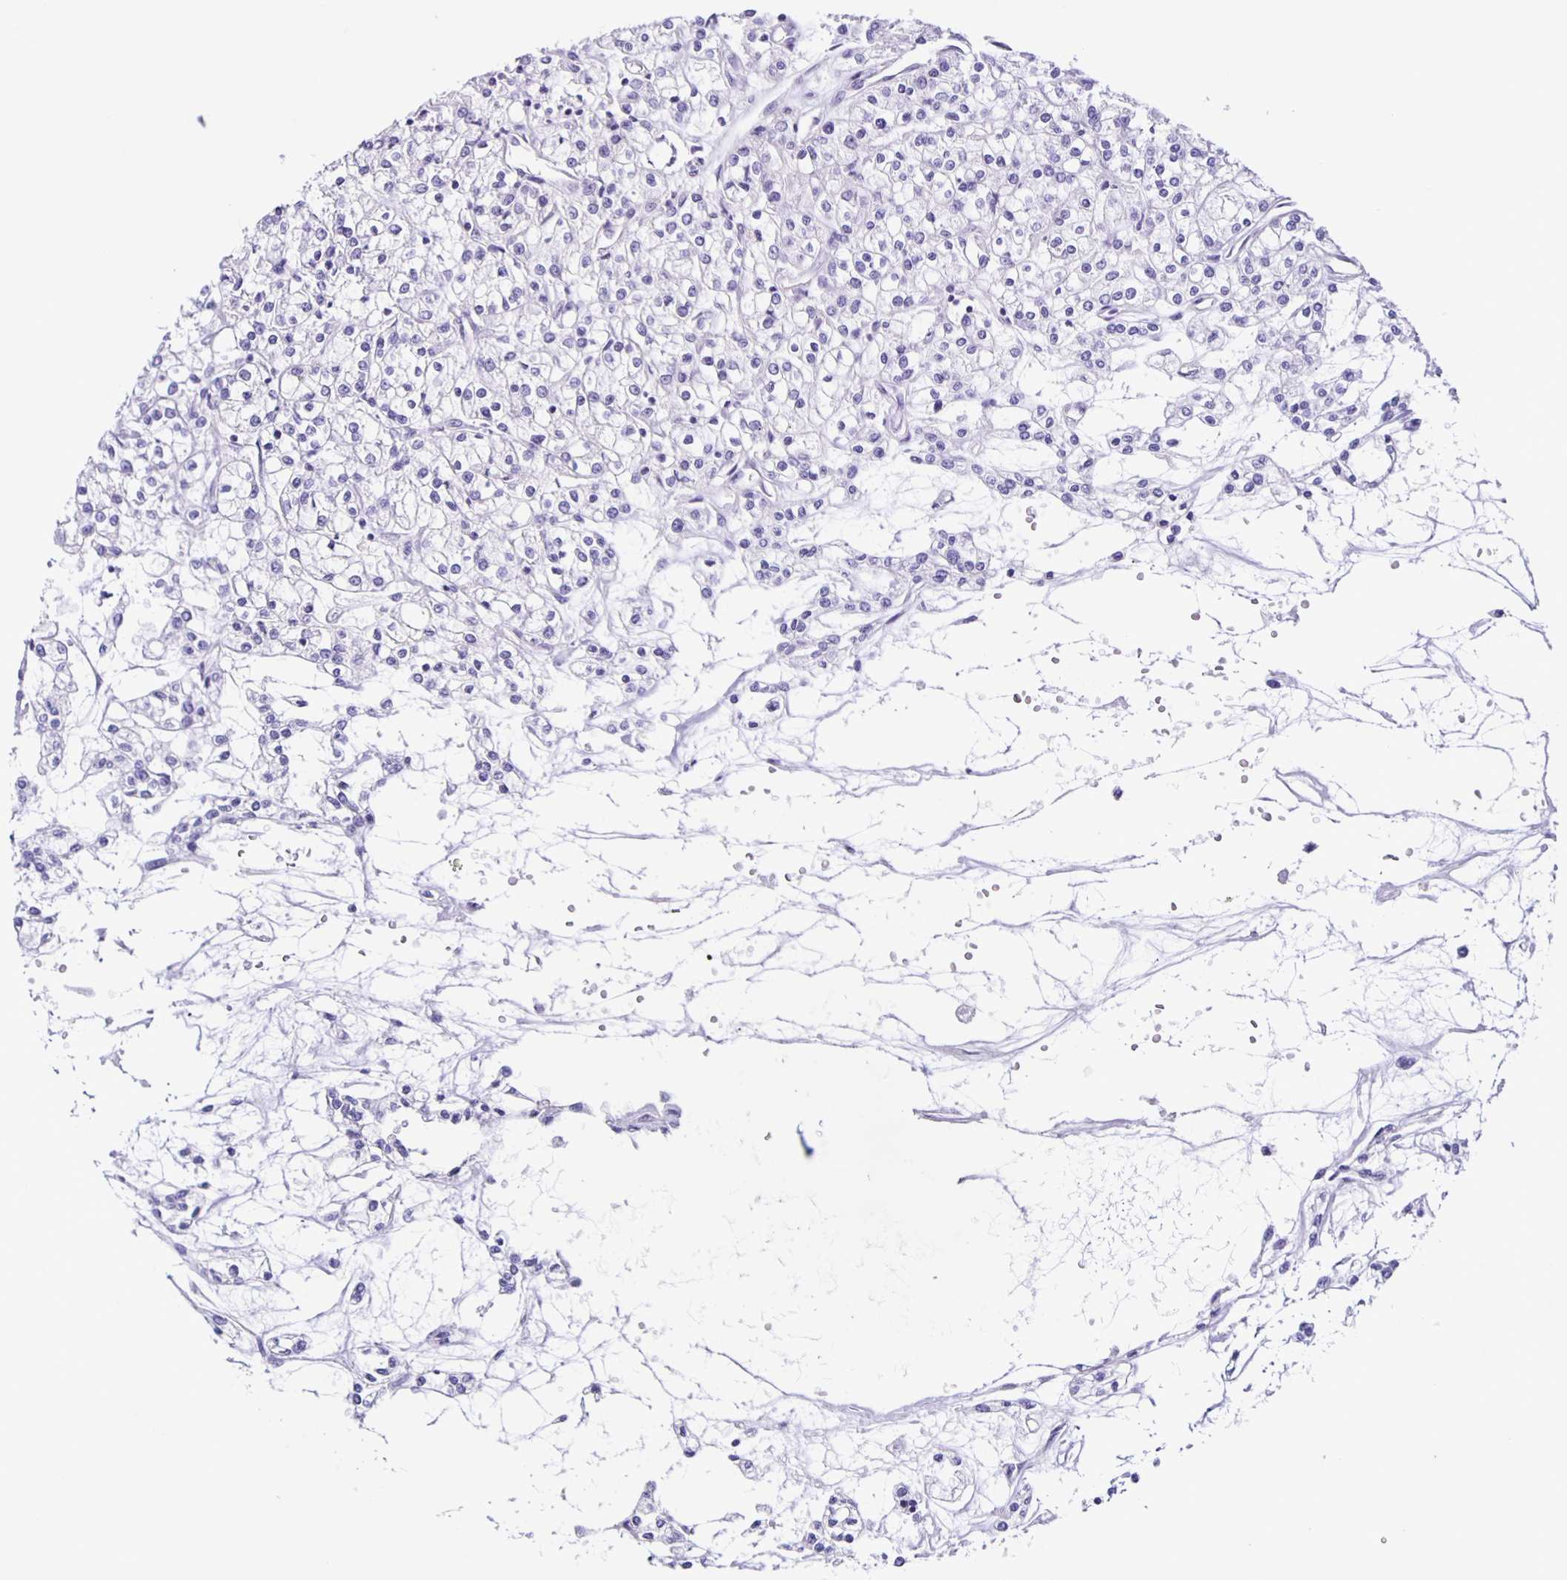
{"staining": {"intensity": "negative", "quantity": "none", "location": "none"}, "tissue": "renal cancer", "cell_type": "Tumor cells", "image_type": "cancer", "snomed": [{"axis": "morphology", "description": "Adenocarcinoma, NOS"}, {"axis": "topography", "description": "Kidney"}], "caption": "An immunohistochemistry (IHC) histopathology image of renal cancer (adenocarcinoma) is shown. There is no staining in tumor cells of renal cancer (adenocarcinoma).", "gene": "SLC12A3", "patient": {"sex": "female", "age": 59}}